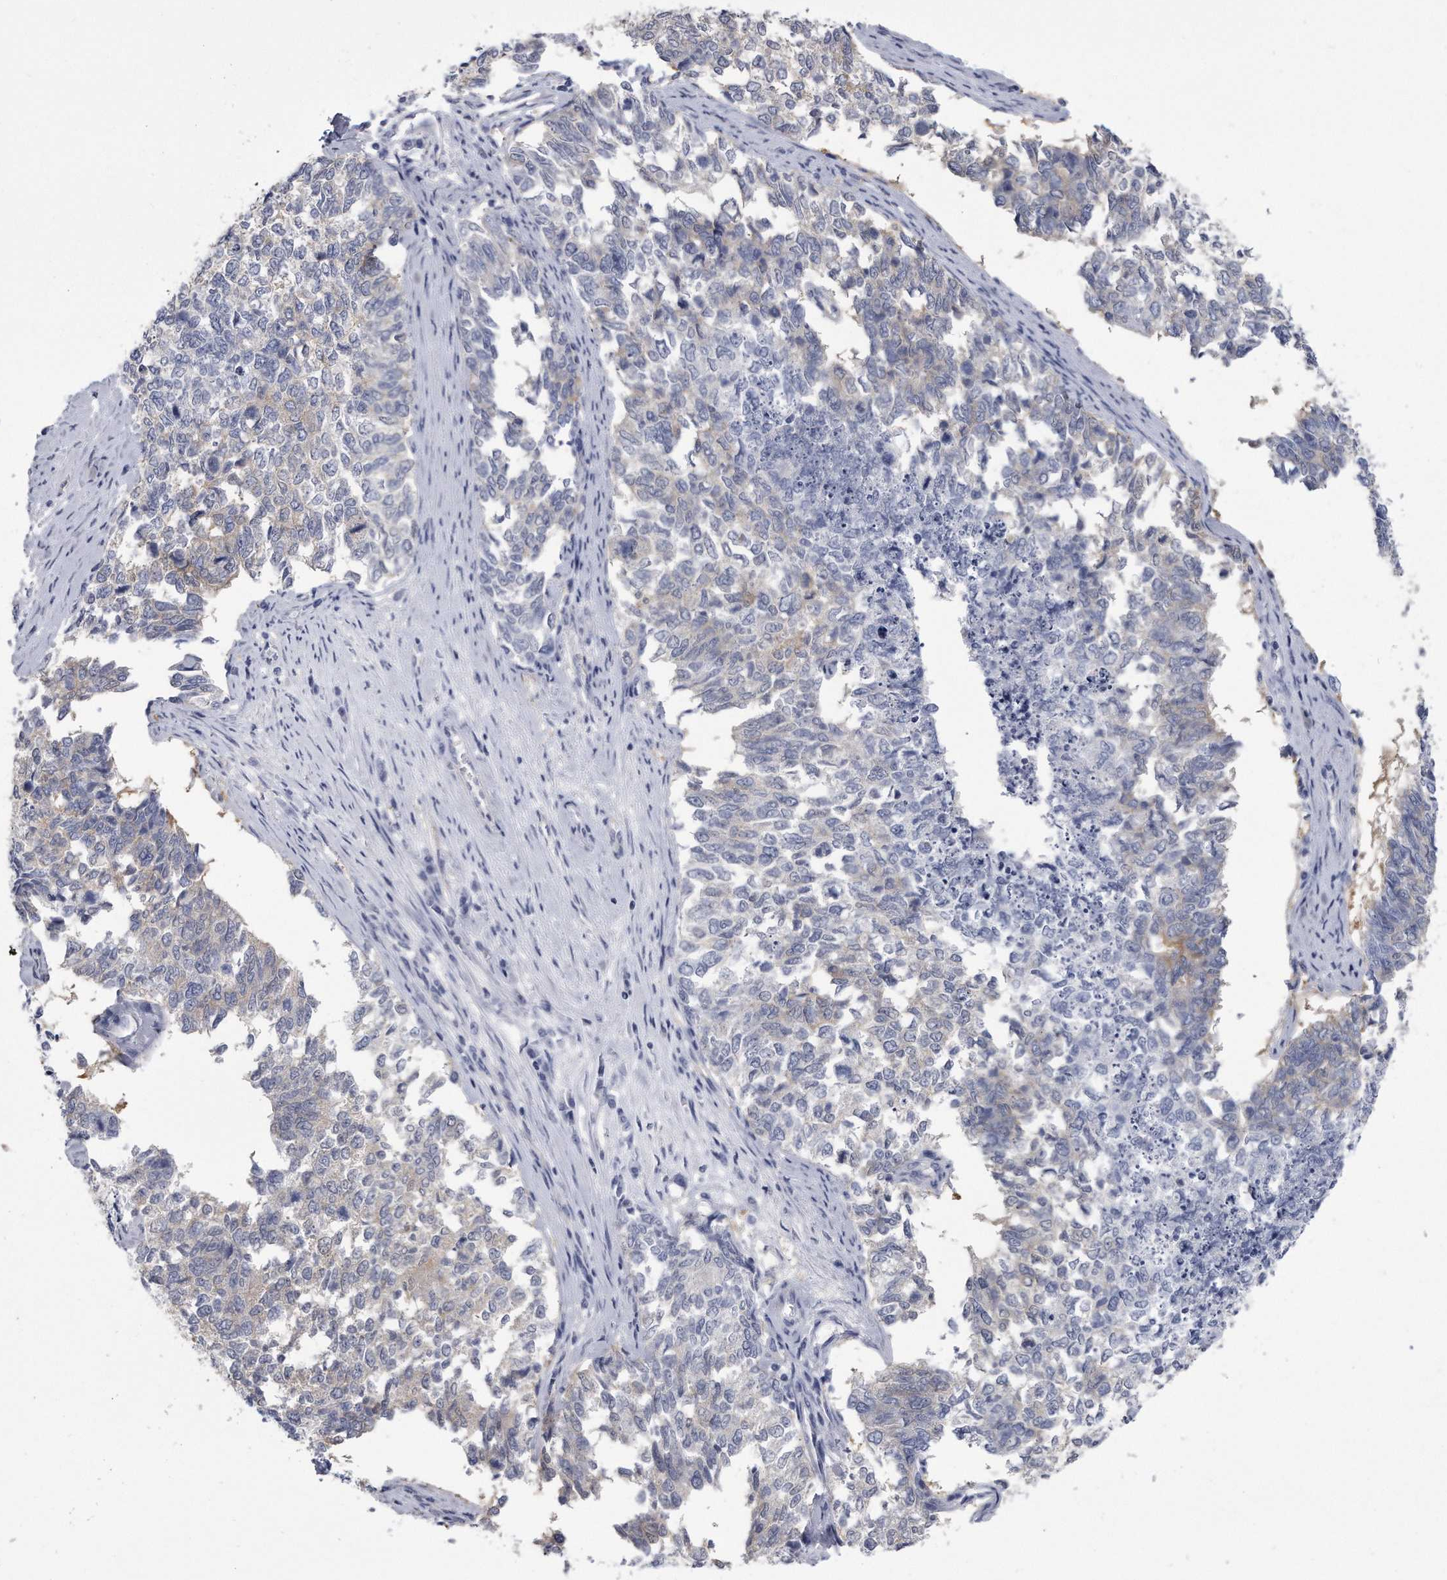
{"staining": {"intensity": "negative", "quantity": "none", "location": "none"}, "tissue": "cervical cancer", "cell_type": "Tumor cells", "image_type": "cancer", "snomed": [{"axis": "morphology", "description": "Squamous cell carcinoma, NOS"}, {"axis": "topography", "description": "Cervix"}], "caption": "The immunohistochemistry (IHC) micrograph has no significant expression in tumor cells of cervical squamous cell carcinoma tissue.", "gene": "PYGB", "patient": {"sex": "female", "age": 63}}